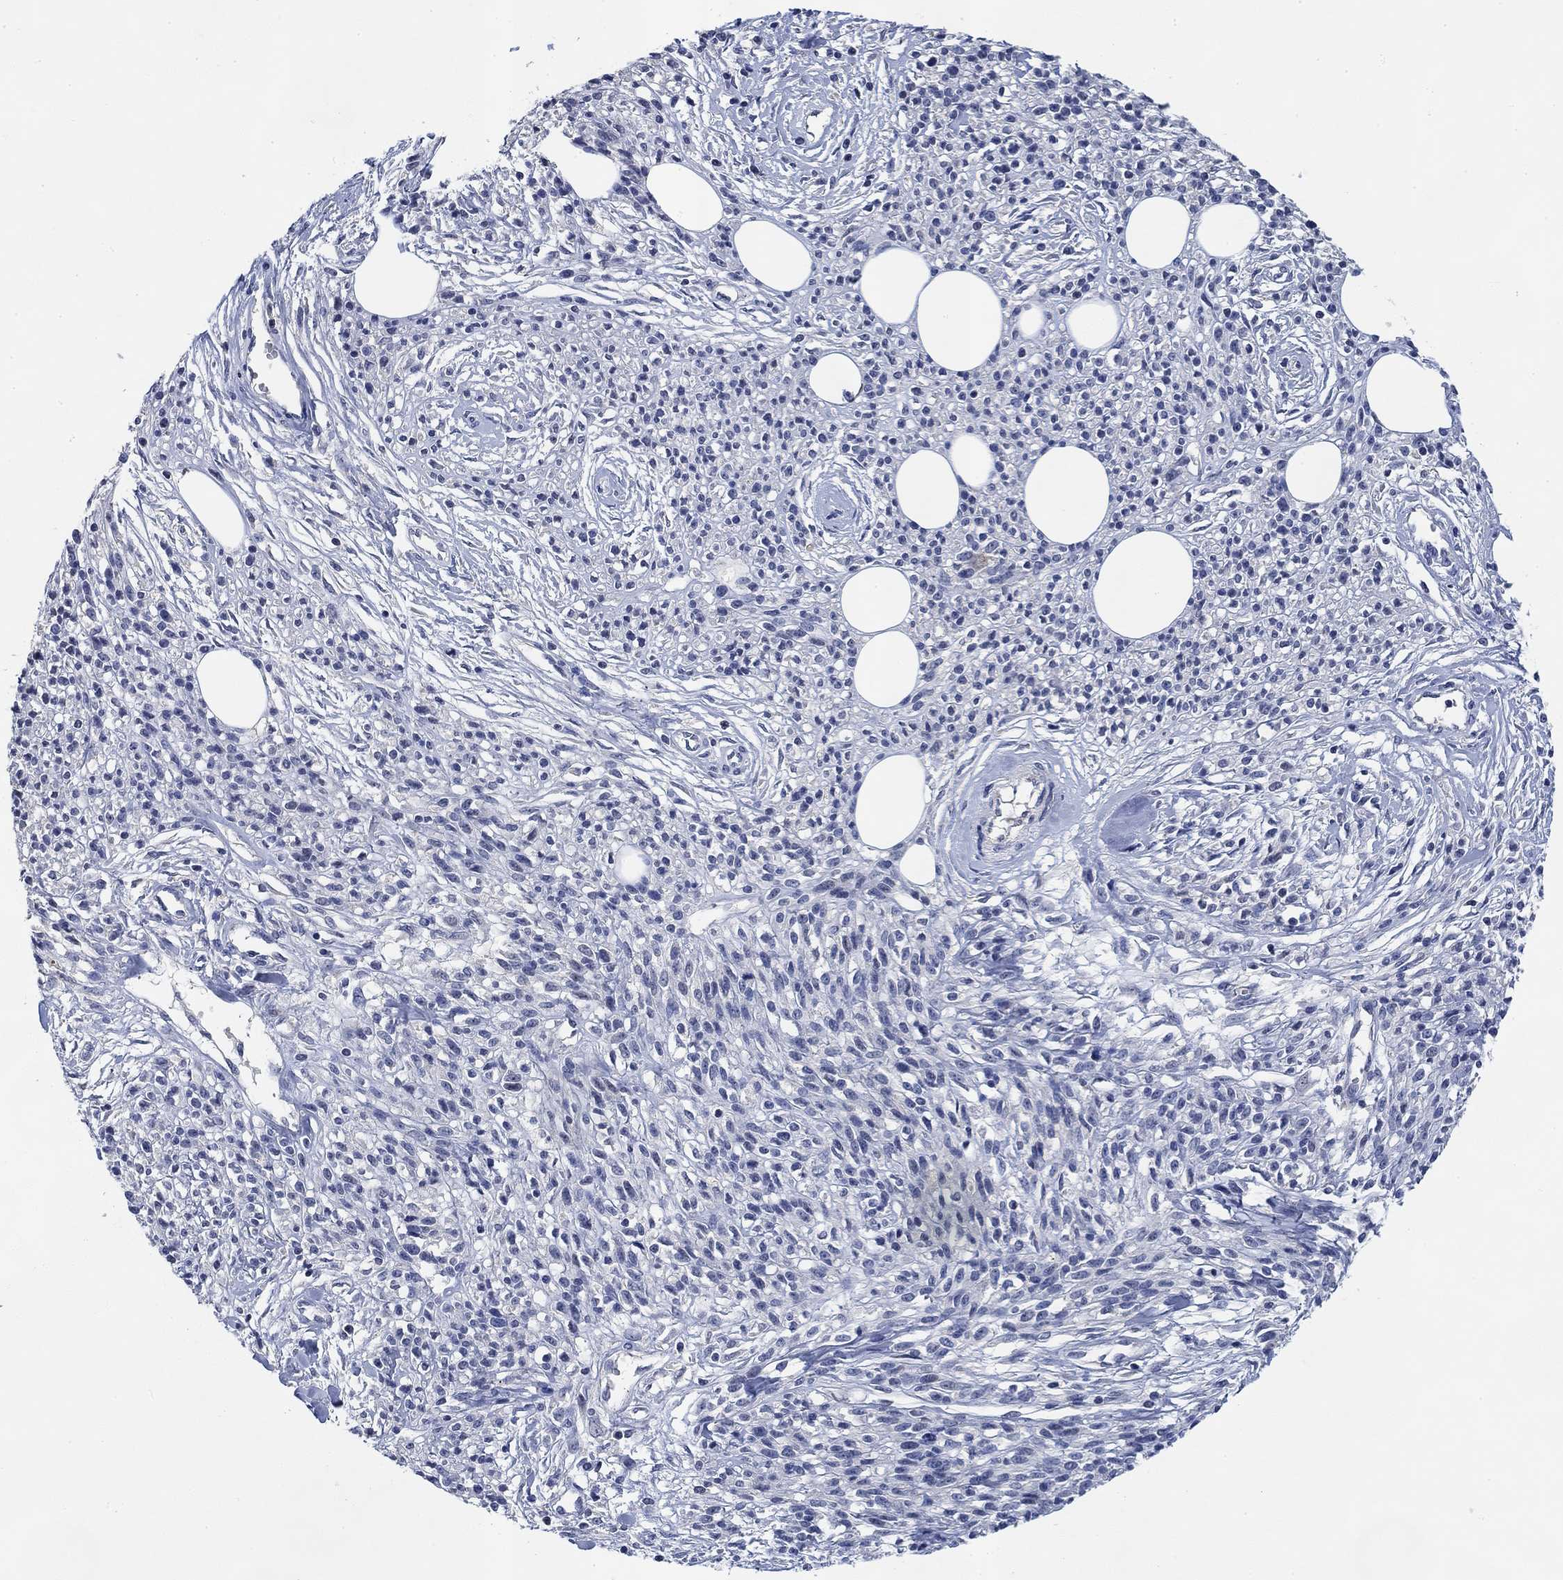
{"staining": {"intensity": "negative", "quantity": "none", "location": "none"}, "tissue": "melanoma", "cell_type": "Tumor cells", "image_type": "cancer", "snomed": [{"axis": "morphology", "description": "Malignant melanoma, NOS"}, {"axis": "topography", "description": "Skin"}, {"axis": "topography", "description": "Skin of trunk"}], "caption": "This is a micrograph of IHC staining of malignant melanoma, which shows no positivity in tumor cells. Brightfield microscopy of IHC stained with DAB (3,3'-diaminobenzidine) (brown) and hematoxylin (blue), captured at high magnification.", "gene": "DAZL", "patient": {"sex": "male", "age": 74}}